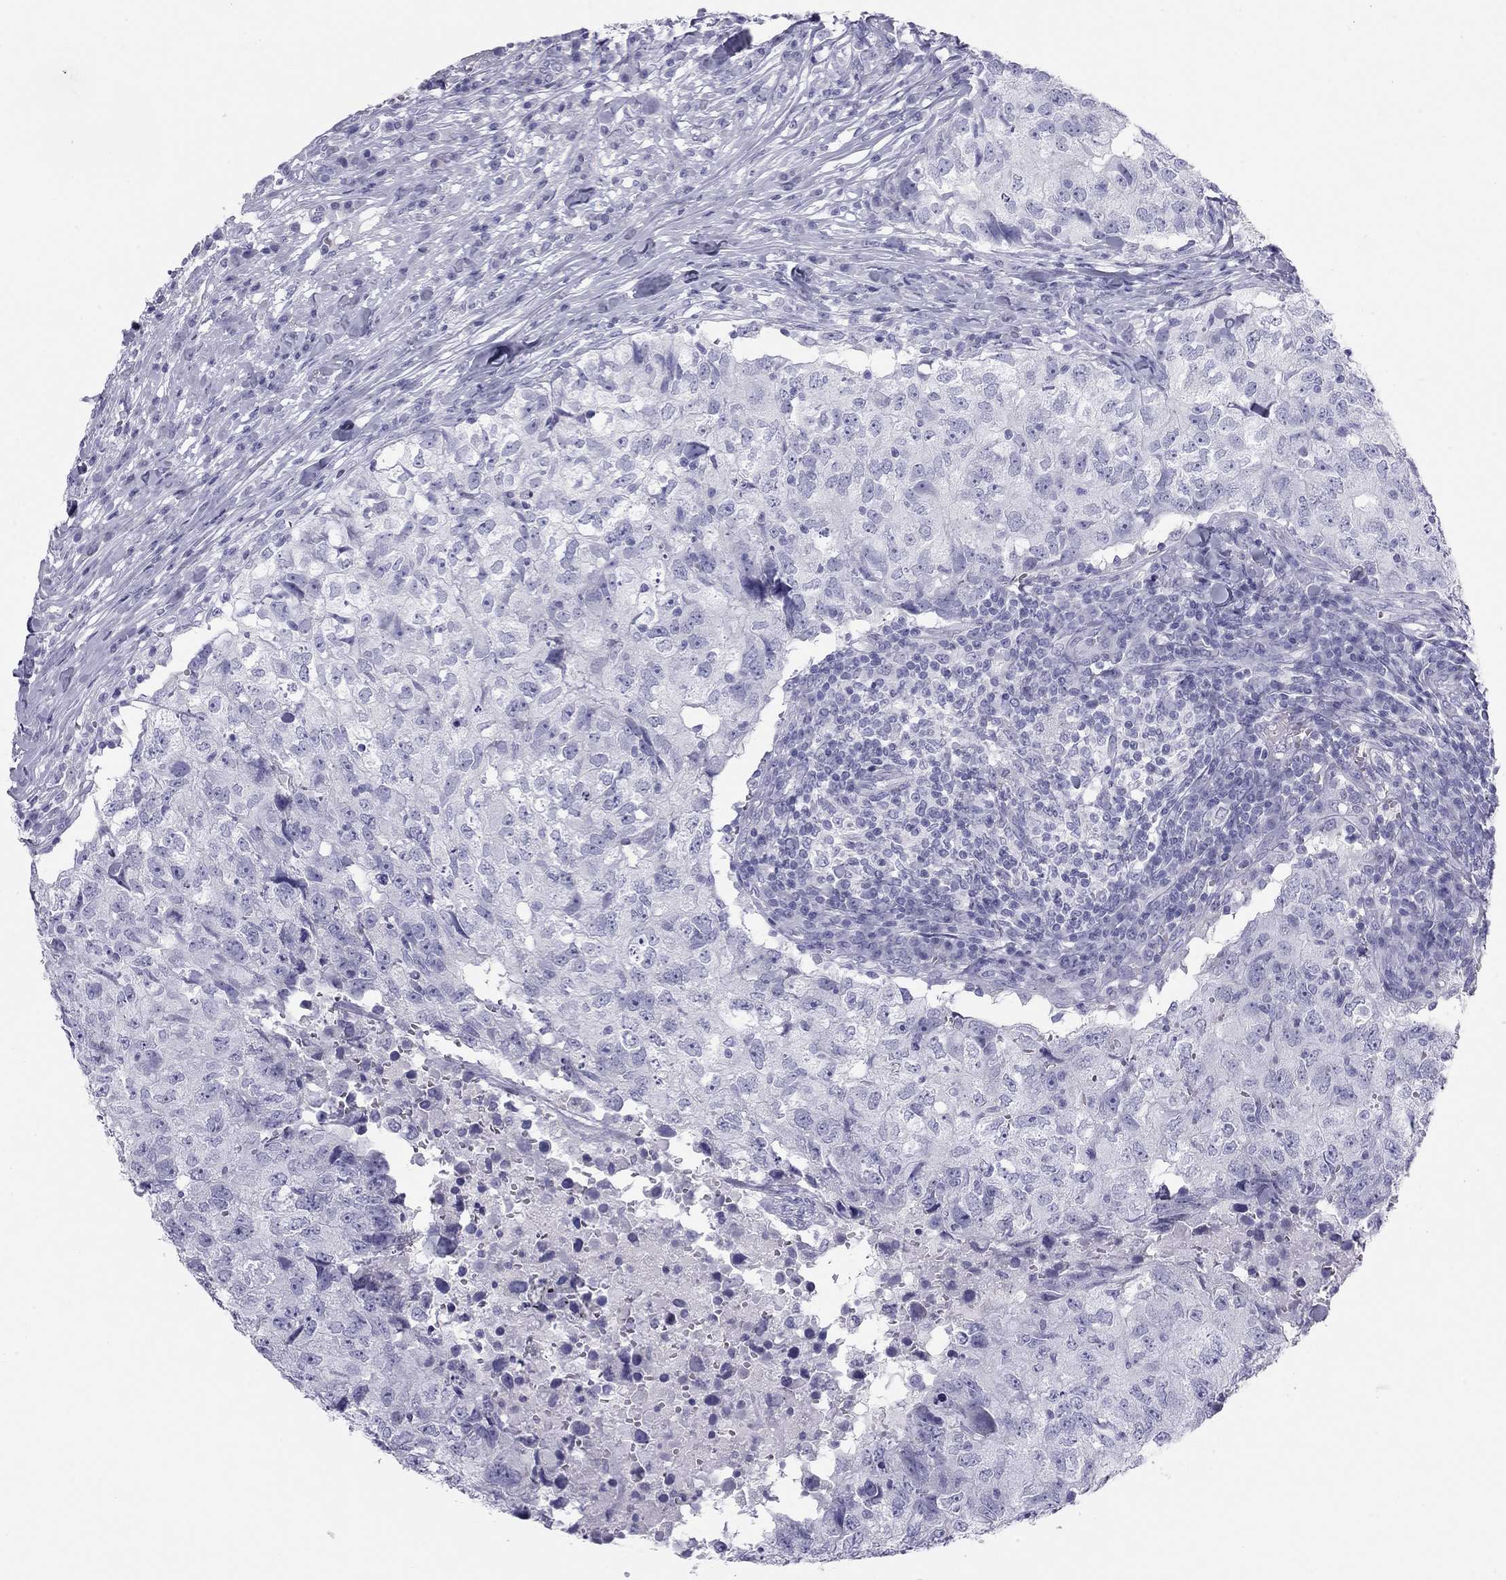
{"staining": {"intensity": "negative", "quantity": "none", "location": "none"}, "tissue": "breast cancer", "cell_type": "Tumor cells", "image_type": "cancer", "snomed": [{"axis": "morphology", "description": "Duct carcinoma"}, {"axis": "topography", "description": "Breast"}], "caption": "Invasive ductal carcinoma (breast) stained for a protein using immunohistochemistry (IHC) shows no expression tumor cells.", "gene": "TRPM3", "patient": {"sex": "female", "age": 30}}